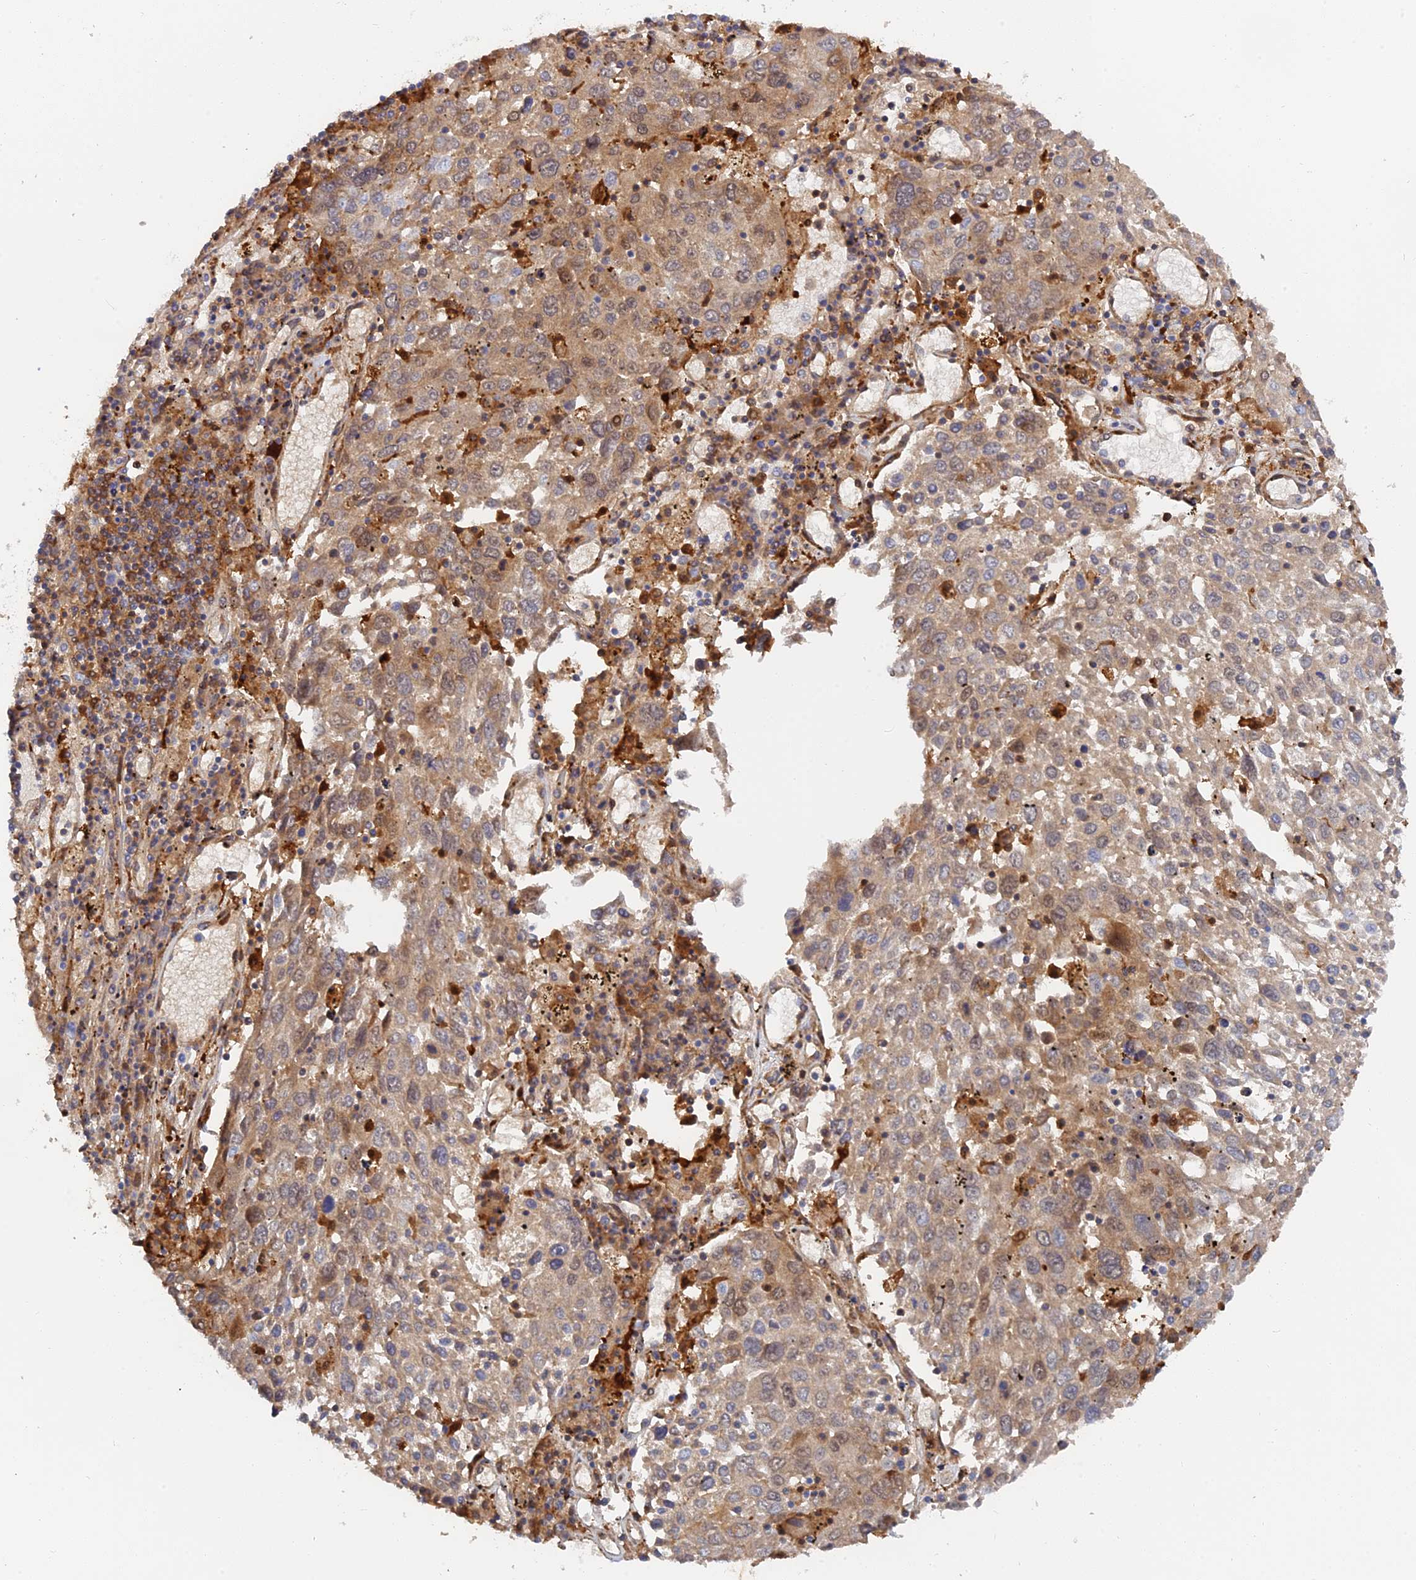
{"staining": {"intensity": "weak", "quantity": ">75%", "location": "cytoplasmic/membranous"}, "tissue": "lung cancer", "cell_type": "Tumor cells", "image_type": "cancer", "snomed": [{"axis": "morphology", "description": "Squamous cell carcinoma, NOS"}, {"axis": "topography", "description": "Lung"}], "caption": "Squamous cell carcinoma (lung) was stained to show a protein in brown. There is low levels of weak cytoplasmic/membranous expression in about >75% of tumor cells.", "gene": "SPATA5L1", "patient": {"sex": "male", "age": 65}}